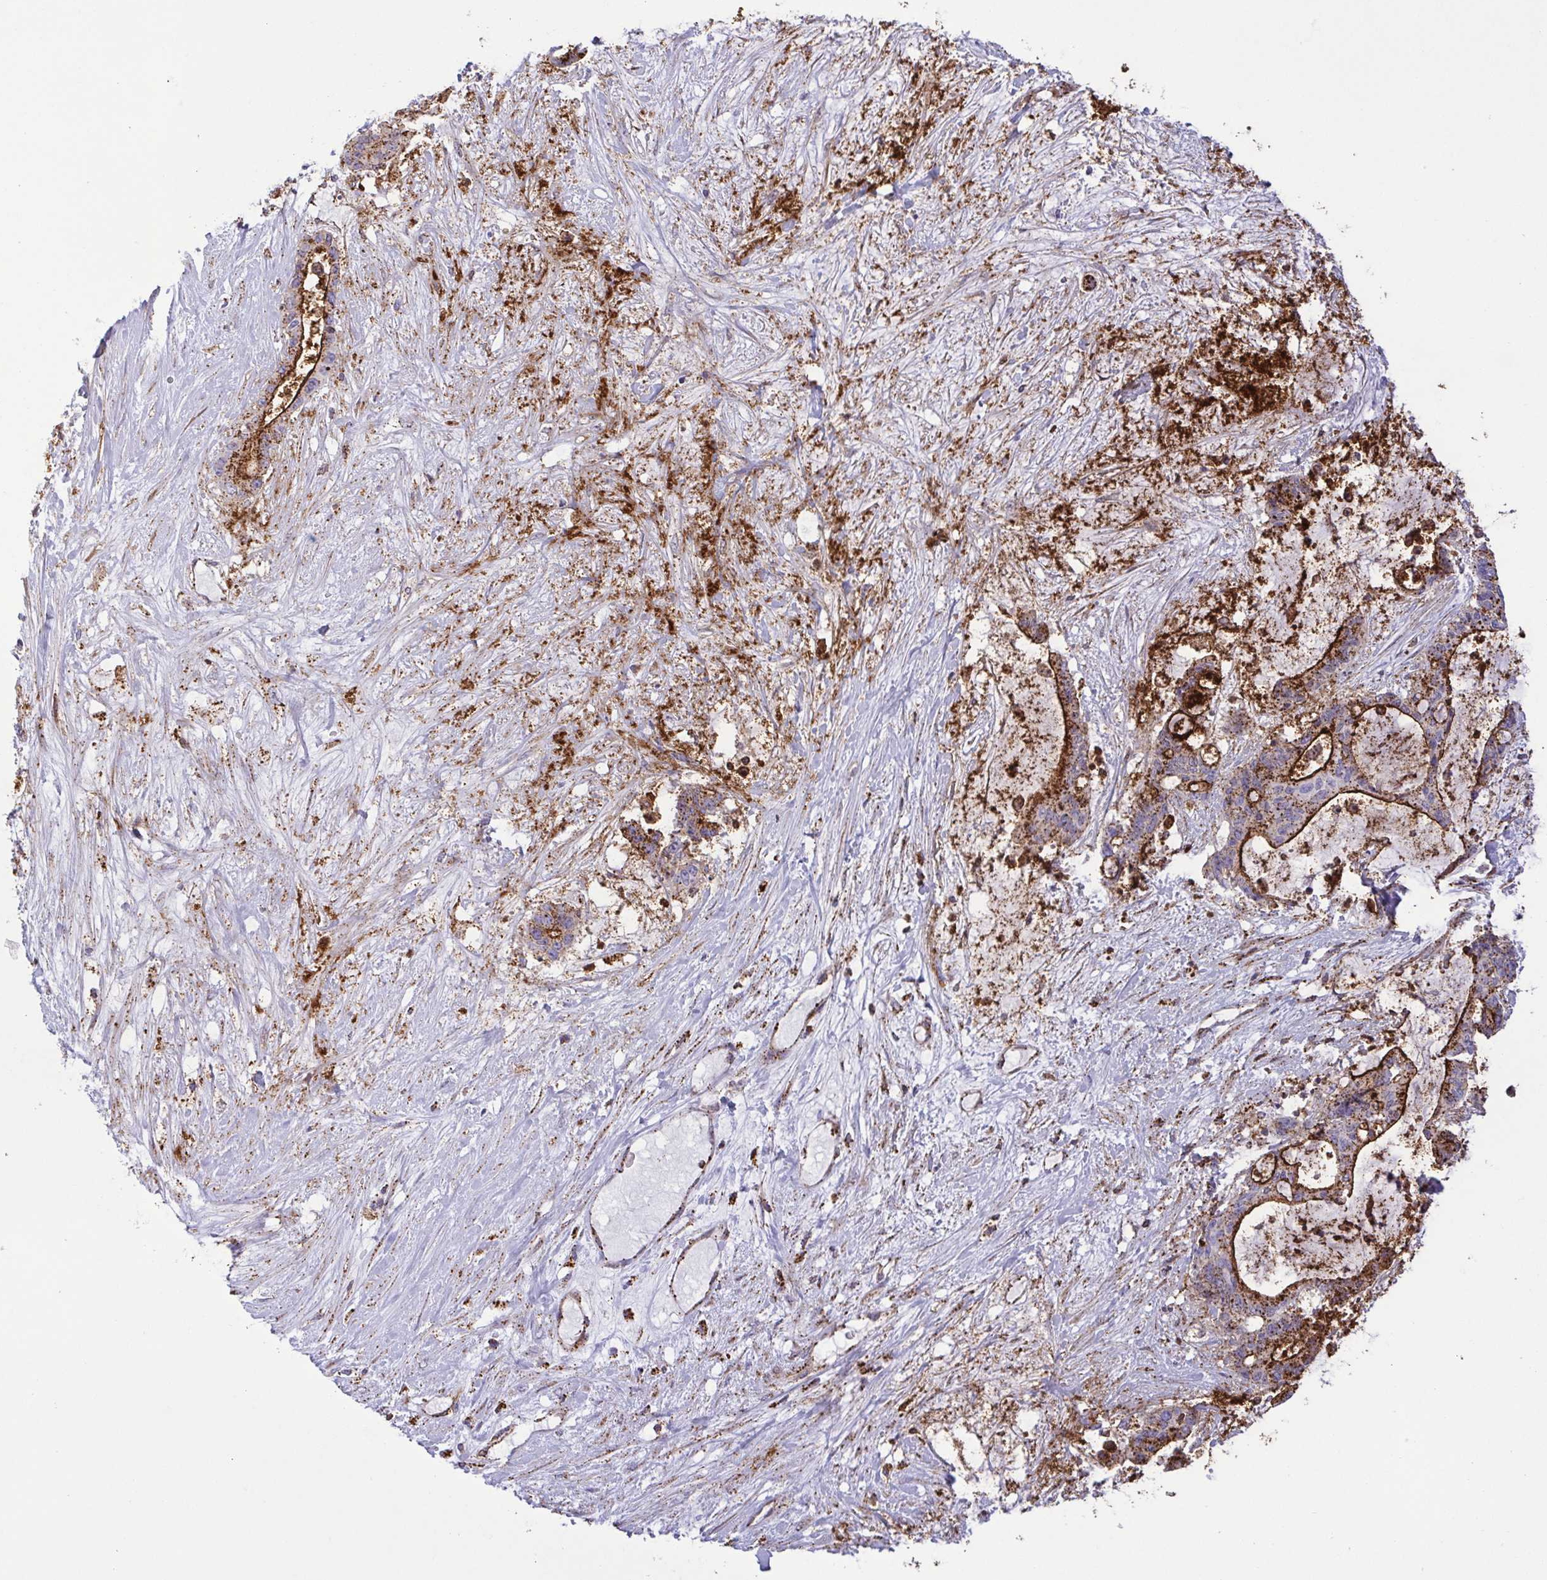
{"staining": {"intensity": "strong", "quantity": "25%-75%", "location": "cytoplasmic/membranous"}, "tissue": "liver cancer", "cell_type": "Tumor cells", "image_type": "cancer", "snomed": [{"axis": "morphology", "description": "Normal tissue, NOS"}, {"axis": "morphology", "description": "Cholangiocarcinoma"}, {"axis": "topography", "description": "Liver"}, {"axis": "topography", "description": "Peripheral nerve tissue"}], "caption": "A high-resolution image shows IHC staining of liver cholangiocarcinoma, which reveals strong cytoplasmic/membranous expression in about 25%-75% of tumor cells.", "gene": "CHMP1B", "patient": {"sex": "female", "age": 73}}